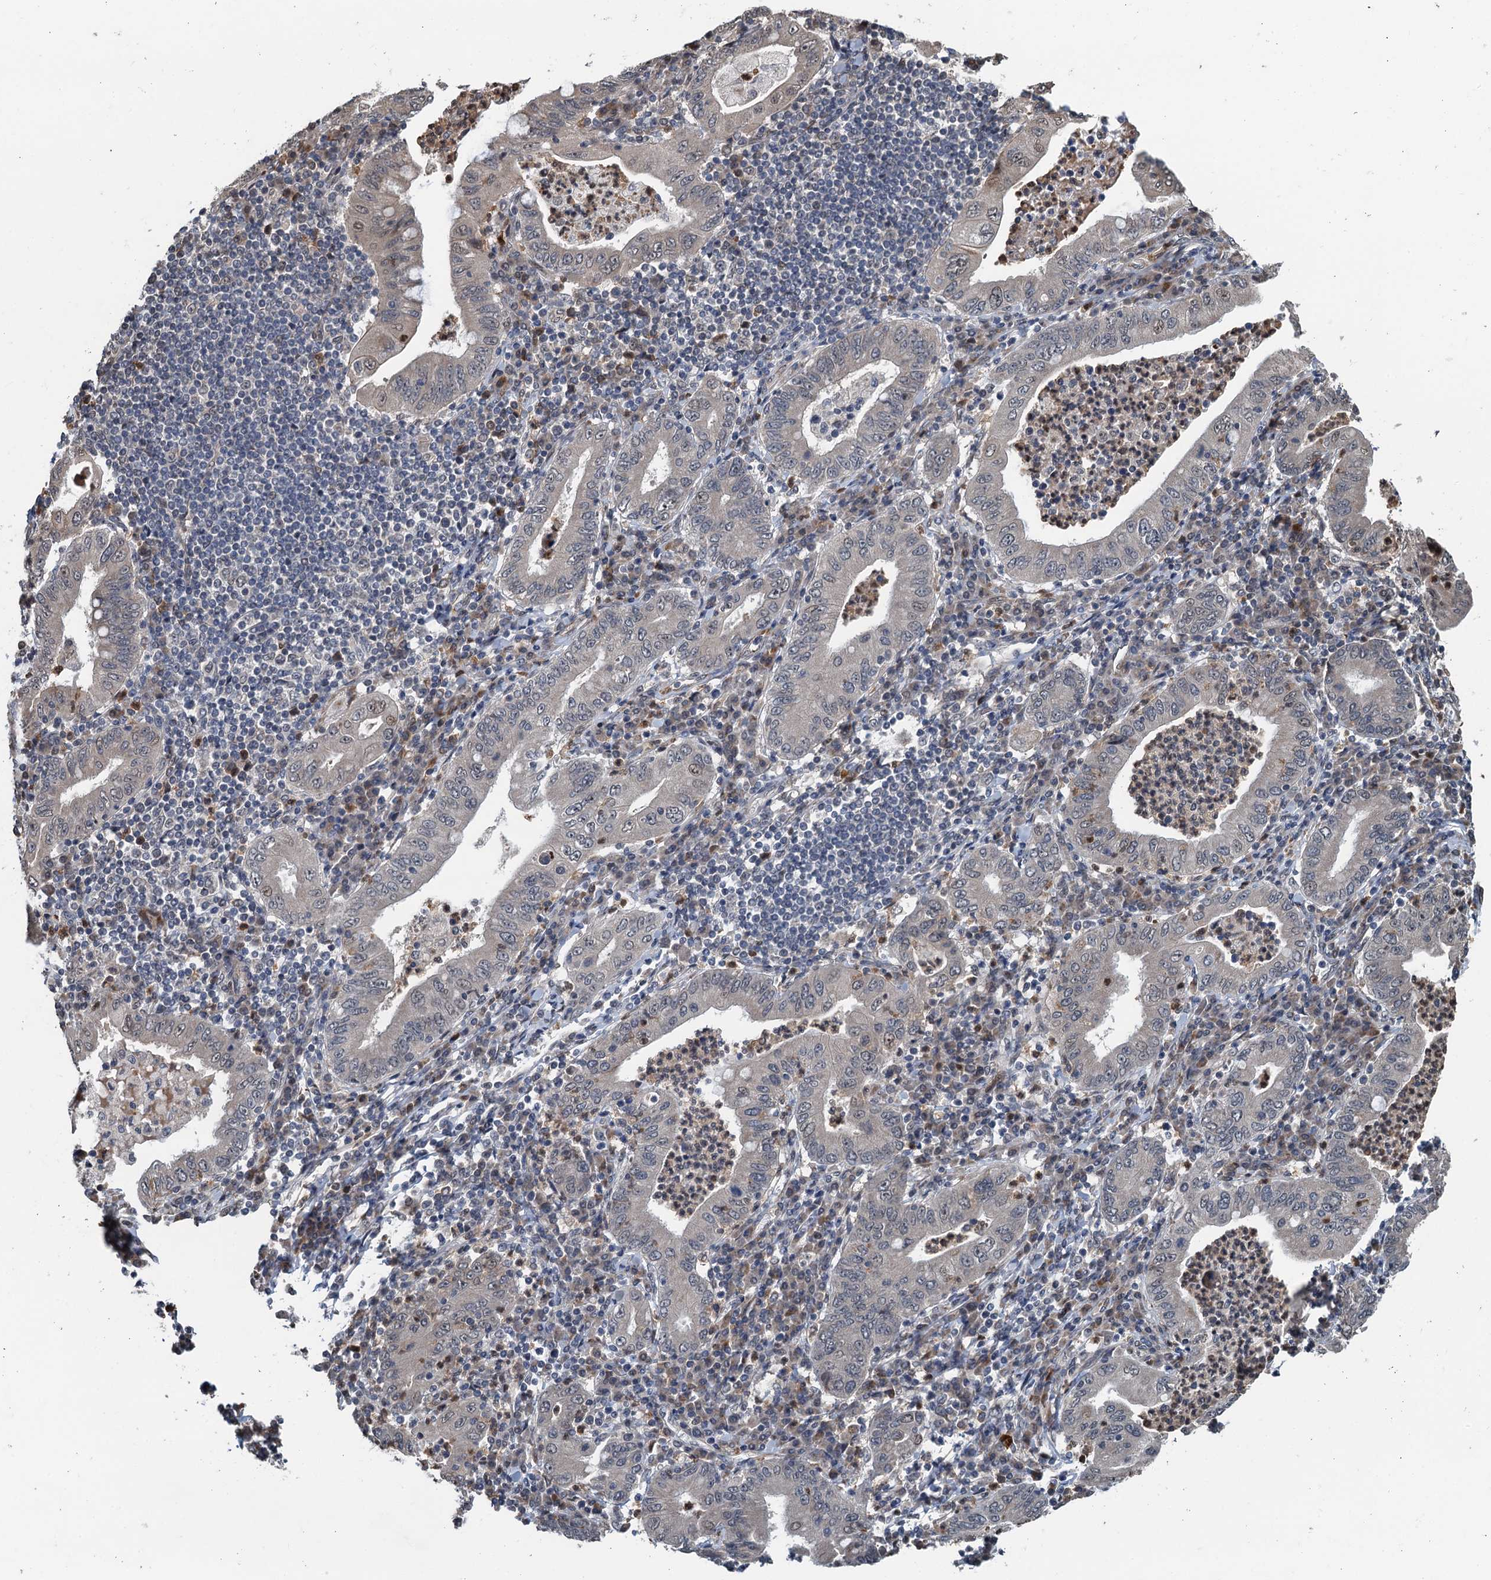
{"staining": {"intensity": "moderate", "quantity": "<25%", "location": "cytoplasmic/membranous,nuclear"}, "tissue": "stomach cancer", "cell_type": "Tumor cells", "image_type": "cancer", "snomed": [{"axis": "morphology", "description": "Normal tissue, NOS"}, {"axis": "morphology", "description": "Adenocarcinoma, NOS"}, {"axis": "topography", "description": "Esophagus"}, {"axis": "topography", "description": "Stomach, upper"}, {"axis": "topography", "description": "Peripheral nerve tissue"}], "caption": "Moderate cytoplasmic/membranous and nuclear positivity for a protein is seen in approximately <25% of tumor cells of stomach cancer using immunohistochemistry.", "gene": "WHAMM", "patient": {"sex": "male", "age": 62}}